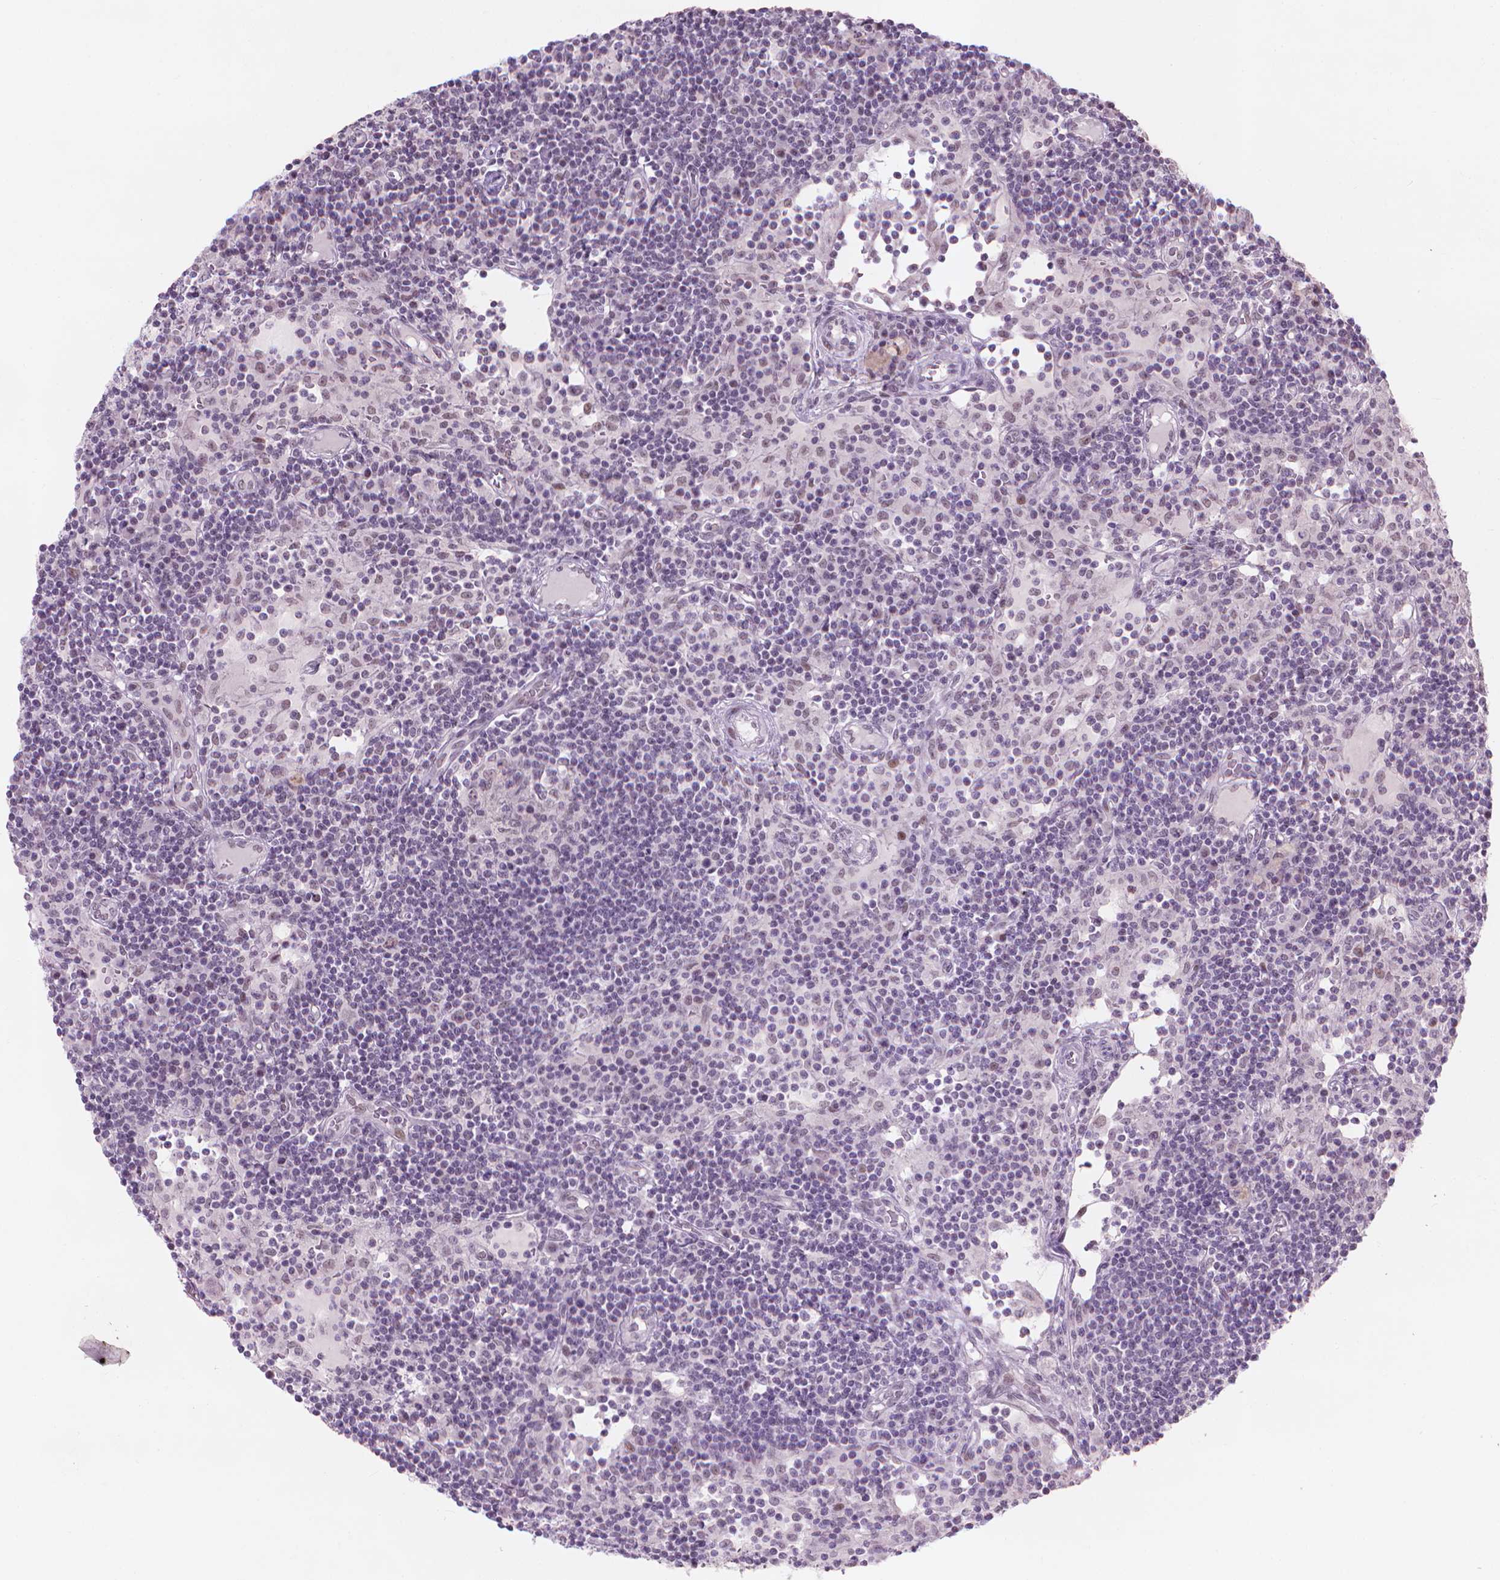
{"staining": {"intensity": "weak", "quantity": "25%-75%", "location": "nuclear"}, "tissue": "lymph node", "cell_type": "Germinal center cells", "image_type": "normal", "snomed": [{"axis": "morphology", "description": "Normal tissue, NOS"}, {"axis": "topography", "description": "Lymph node"}], "caption": "A brown stain highlights weak nuclear expression of a protein in germinal center cells of benign human lymph node.", "gene": "HES7", "patient": {"sex": "female", "age": 72}}